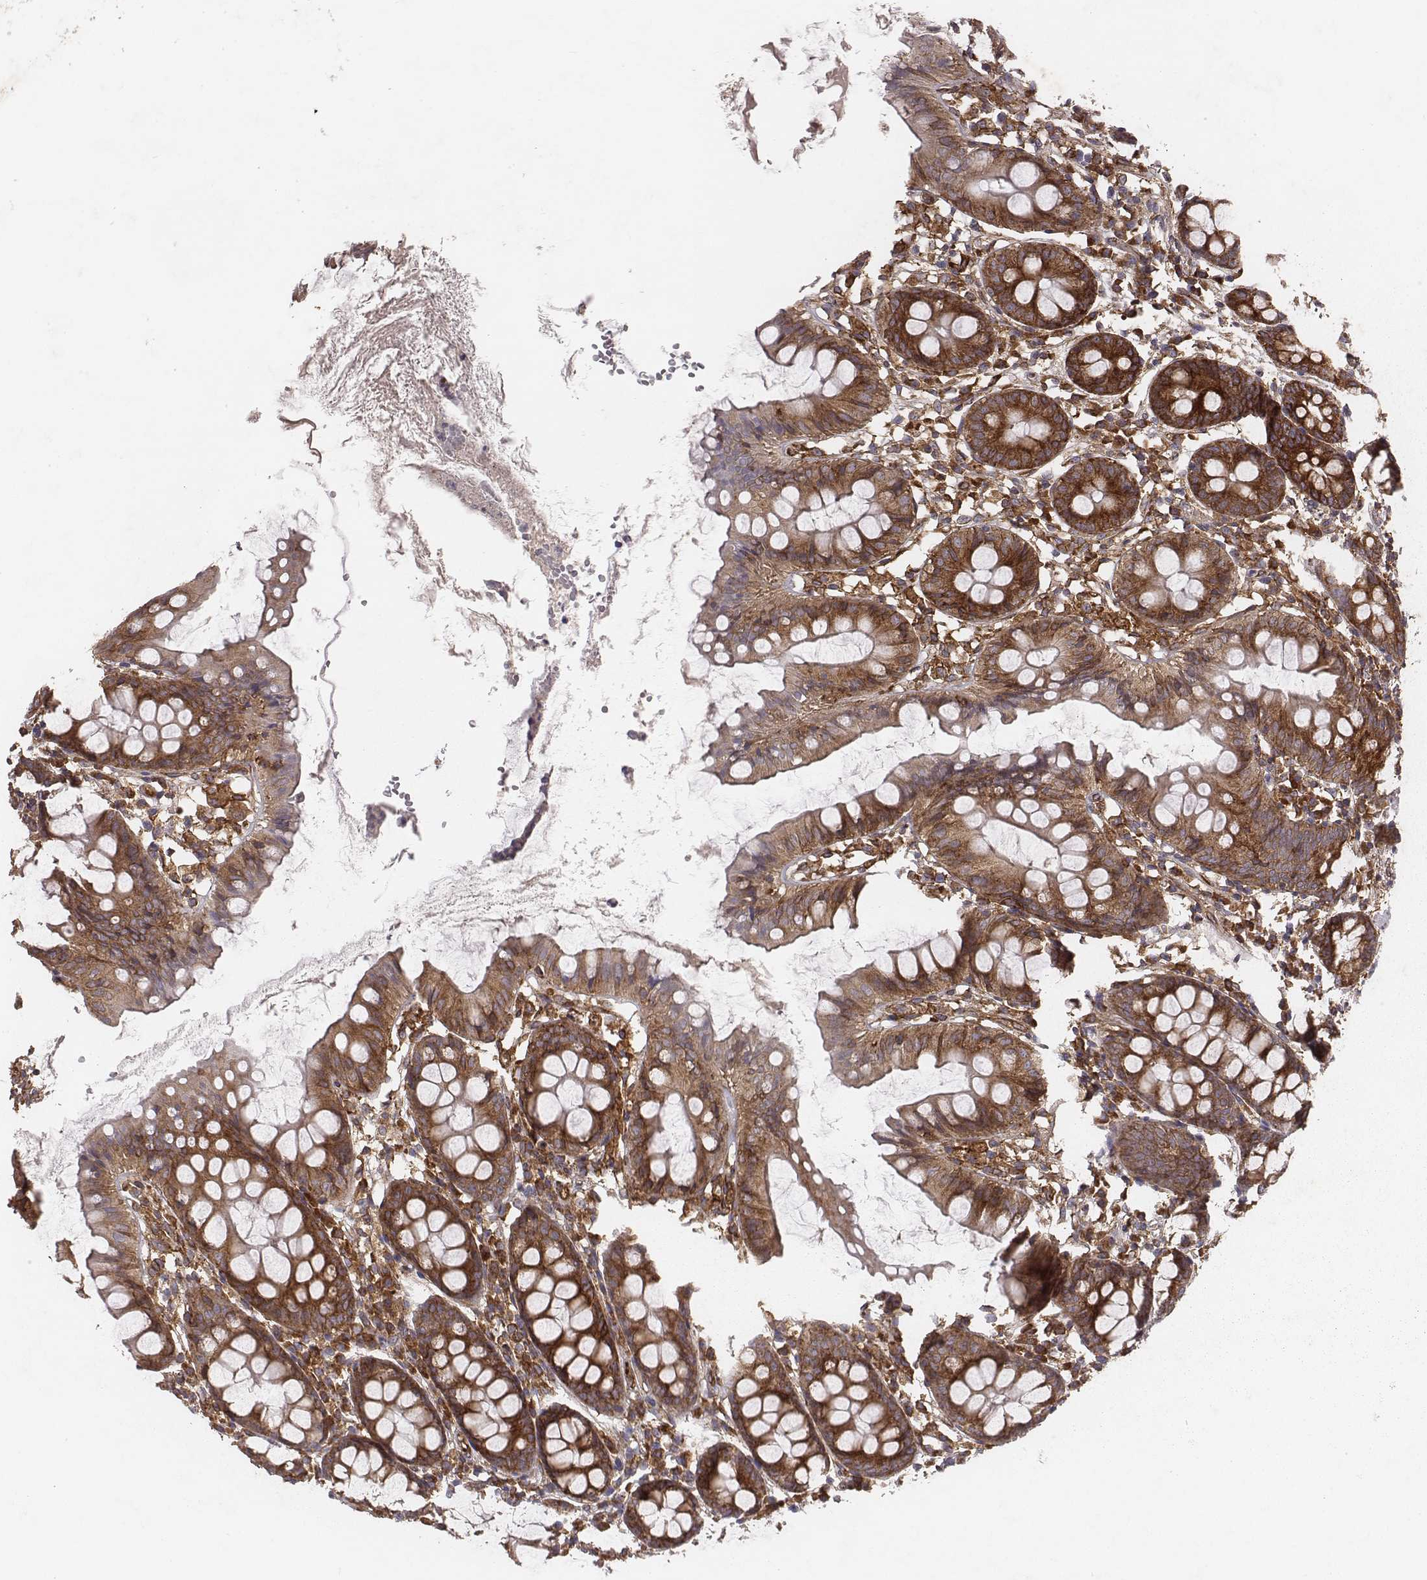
{"staining": {"intensity": "strong", "quantity": ">75%", "location": "cytoplasmic/membranous"}, "tissue": "colon", "cell_type": "Endothelial cells", "image_type": "normal", "snomed": [{"axis": "morphology", "description": "Normal tissue, NOS"}, {"axis": "topography", "description": "Colon"}], "caption": "High-power microscopy captured an immunohistochemistry photomicrograph of normal colon, revealing strong cytoplasmic/membranous positivity in approximately >75% of endothelial cells.", "gene": "TXLNA", "patient": {"sex": "female", "age": 84}}